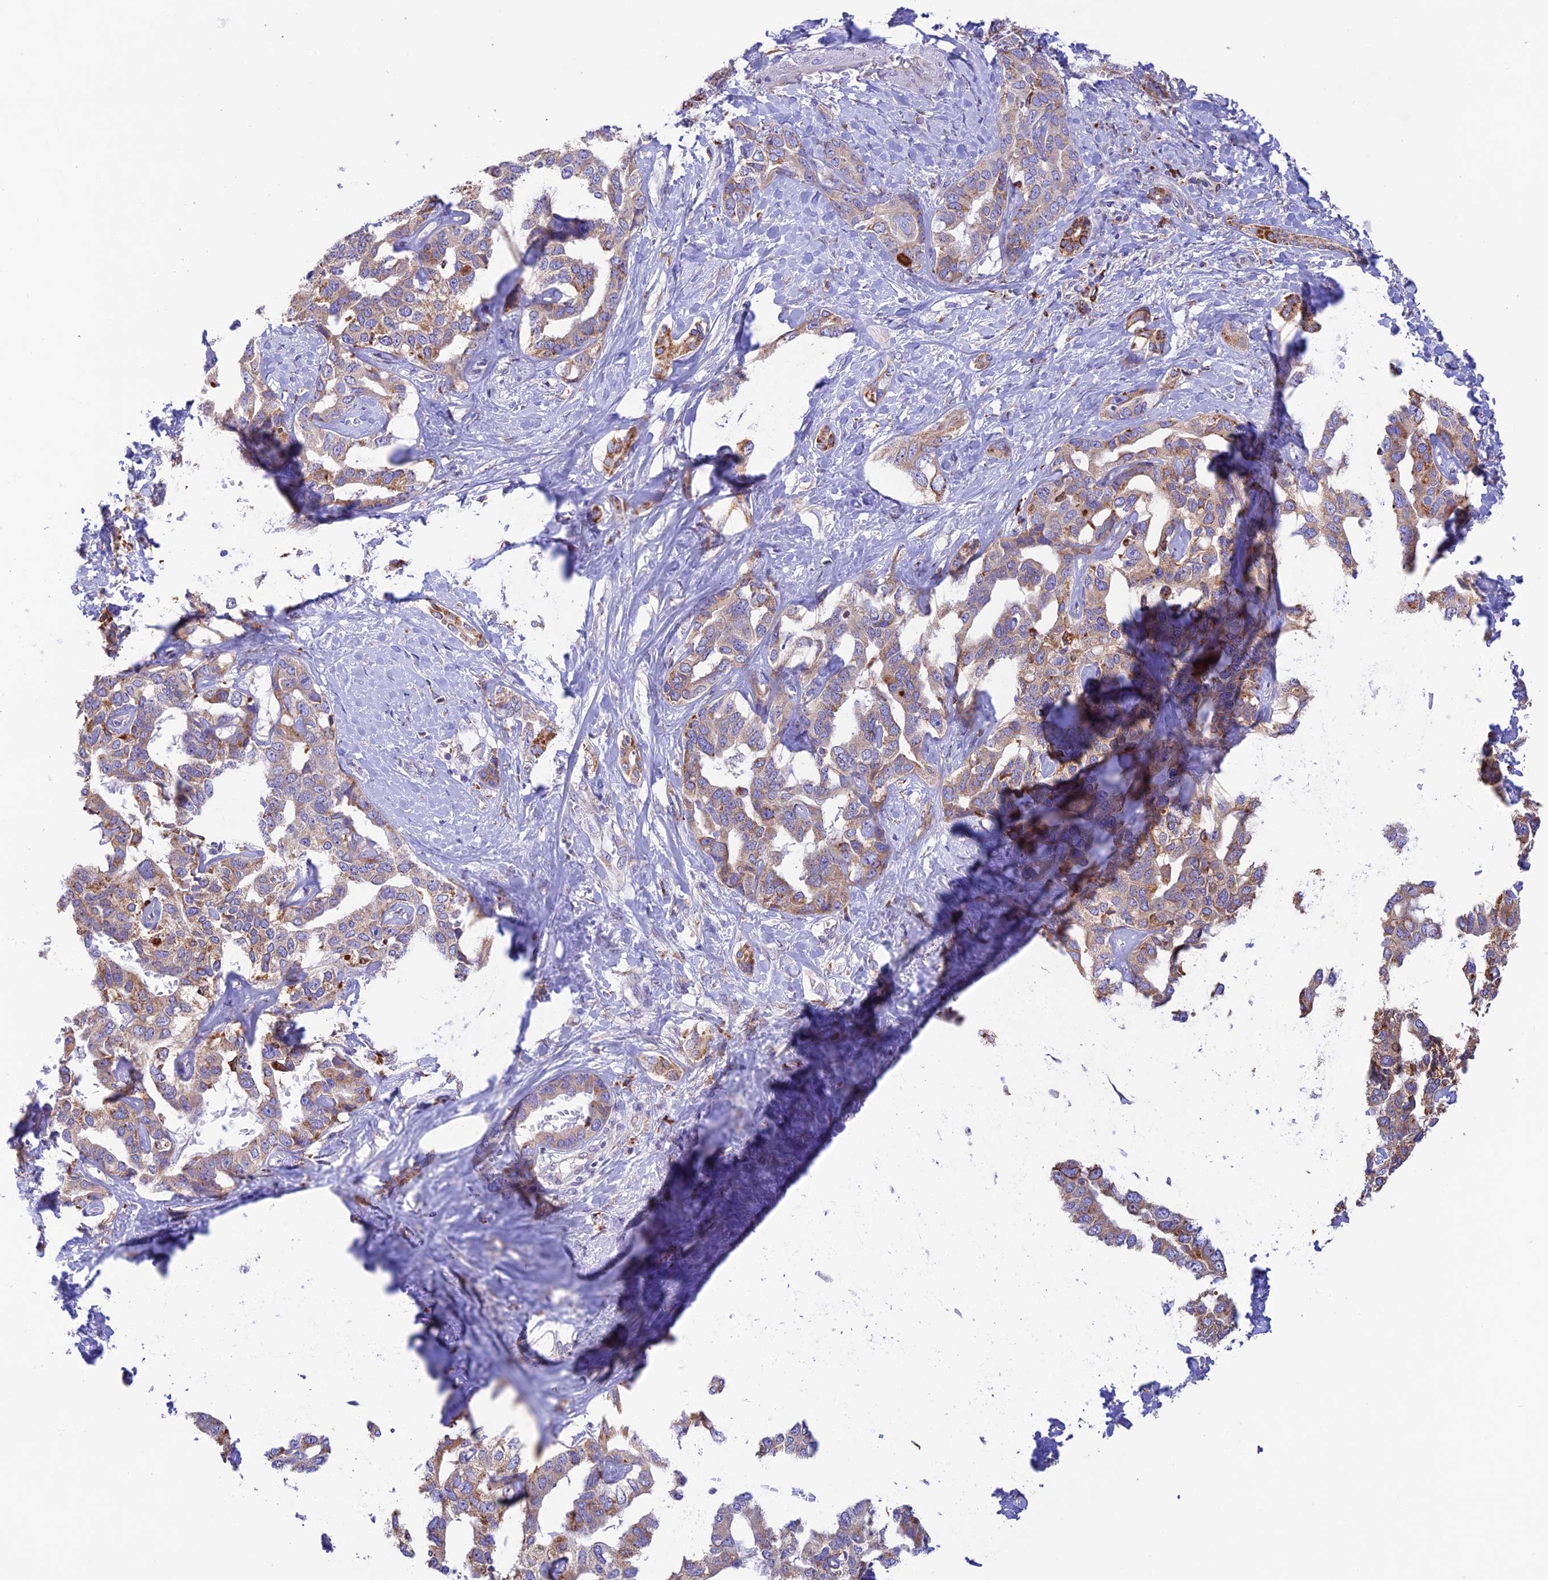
{"staining": {"intensity": "moderate", "quantity": "<25%", "location": "cytoplasmic/membranous"}, "tissue": "liver cancer", "cell_type": "Tumor cells", "image_type": "cancer", "snomed": [{"axis": "morphology", "description": "Cholangiocarcinoma"}, {"axis": "topography", "description": "Liver"}], "caption": "The immunohistochemical stain shows moderate cytoplasmic/membranous expression in tumor cells of cholangiocarcinoma (liver) tissue. (DAB IHC, brown staining for protein, blue staining for nuclei).", "gene": "VKORC1", "patient": {"sex": "male", "age": 59}}